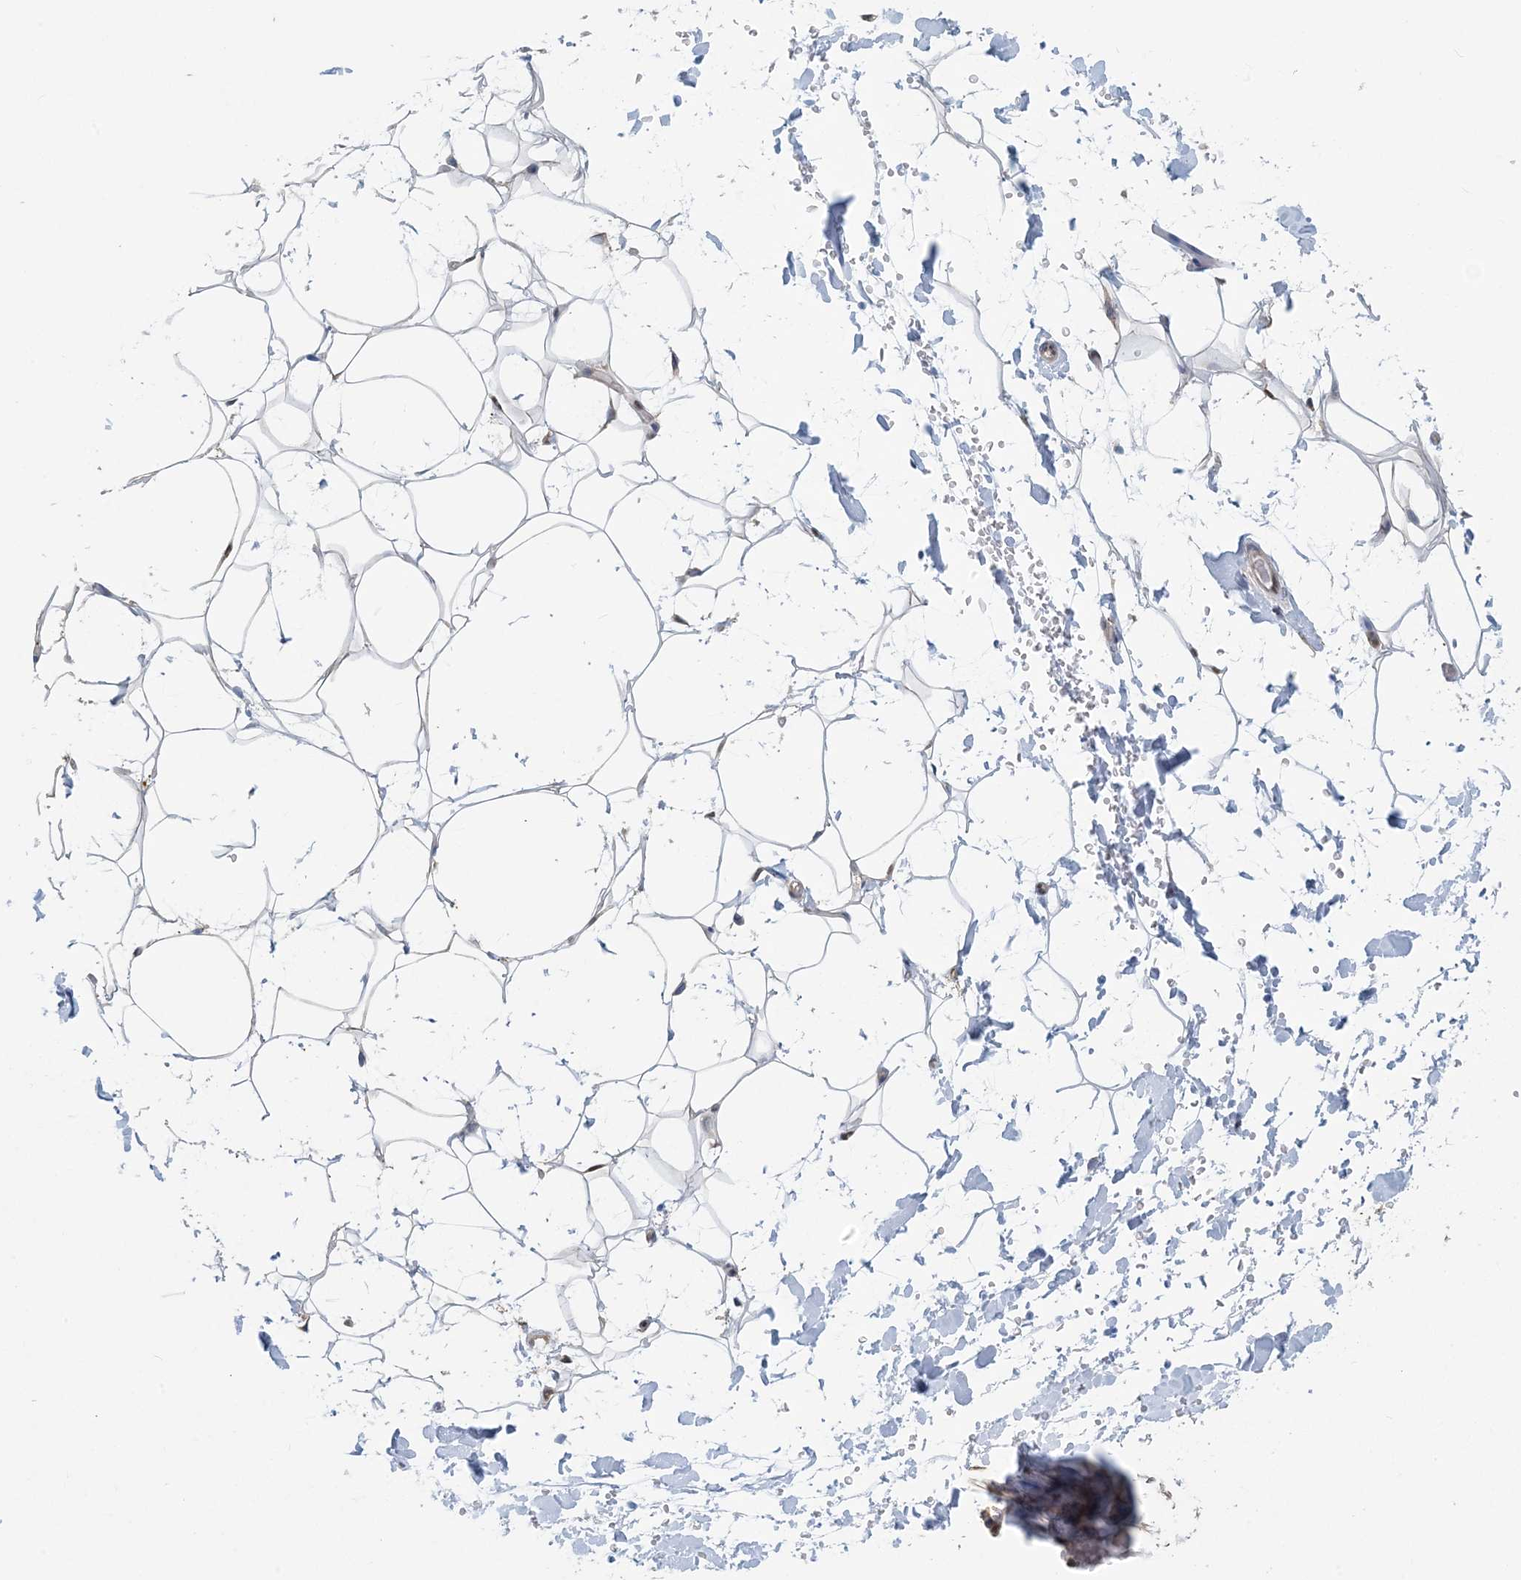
{"staining": {"intensity": "negative", "quantity": "none", "location": "none"}, "tissue": "adipose tissue", "cell_type": "Adipocytes", "image_type": "normal", "snomed": [{"axis": "morphology", "description": "Normal tissue, NOS"}, {"axis": "topography", "description": "Breast"}], "caption": "Immunohistochemistry photomicrograph of unremarkable adipose tissue stained for a protein (brown), which demonstrates no positivity in adipocytes. (DAB IHC, high magnification).", "gene": "HIKESHI", "patient": {"sex": "female", "age": 26}}